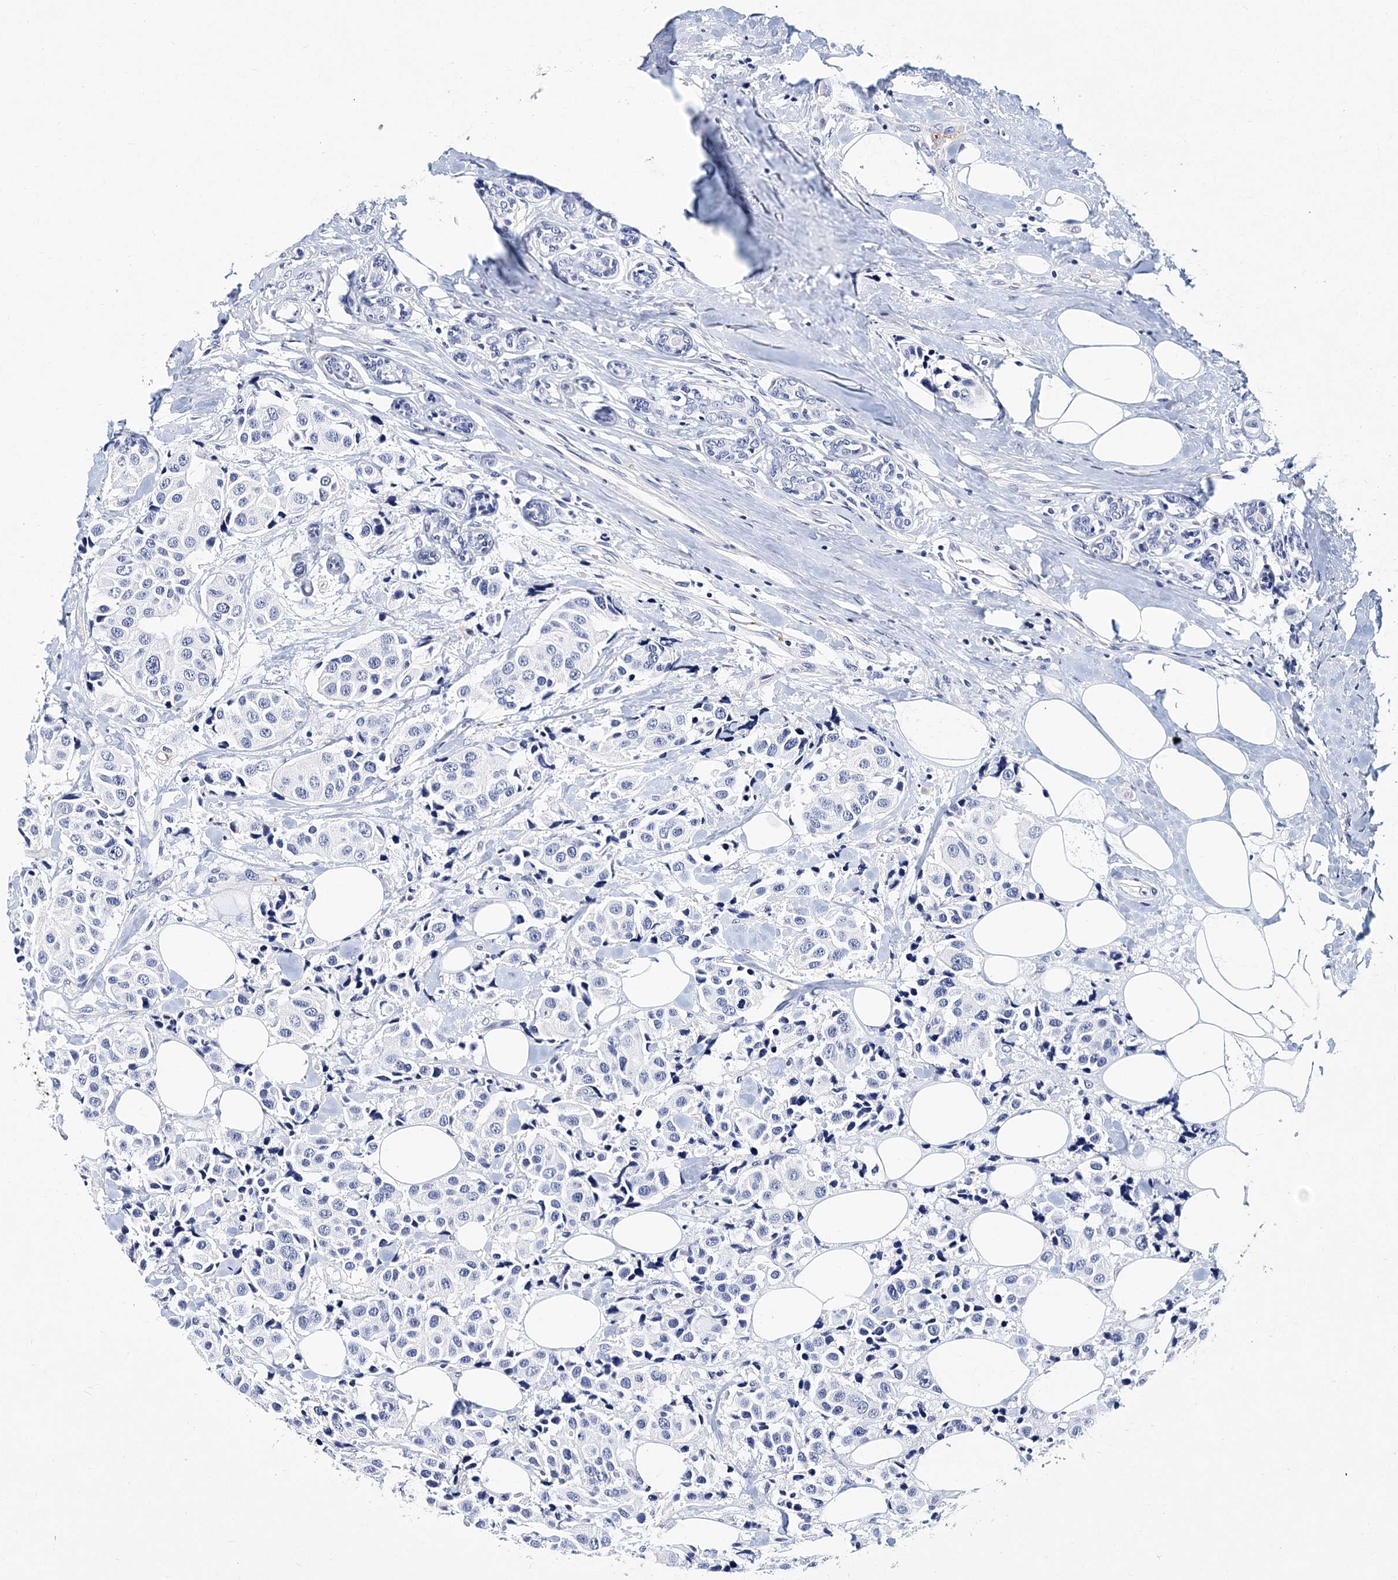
{"staining": {"intensity": "negative", "quantity": "none", "location": "none"}, "tissue": "breast cancer", "cell_type": "Tumor cells", "image_type": "cancer", "snomed": [{"axis": "morphology", "description": "Normal tissue, NOS"}, {"axis": "morphology", "description": "Duct carcinoma"}, {"axis": "topography", "description": "Breast"}], "caption": "This is an immunohistochemistry histopathology image of infiltrating ductal carcinoma (breast). There is no staining in tumor cells.", "gene": "ITGA2B", "patient": {"sex": "female", "age": 39}}